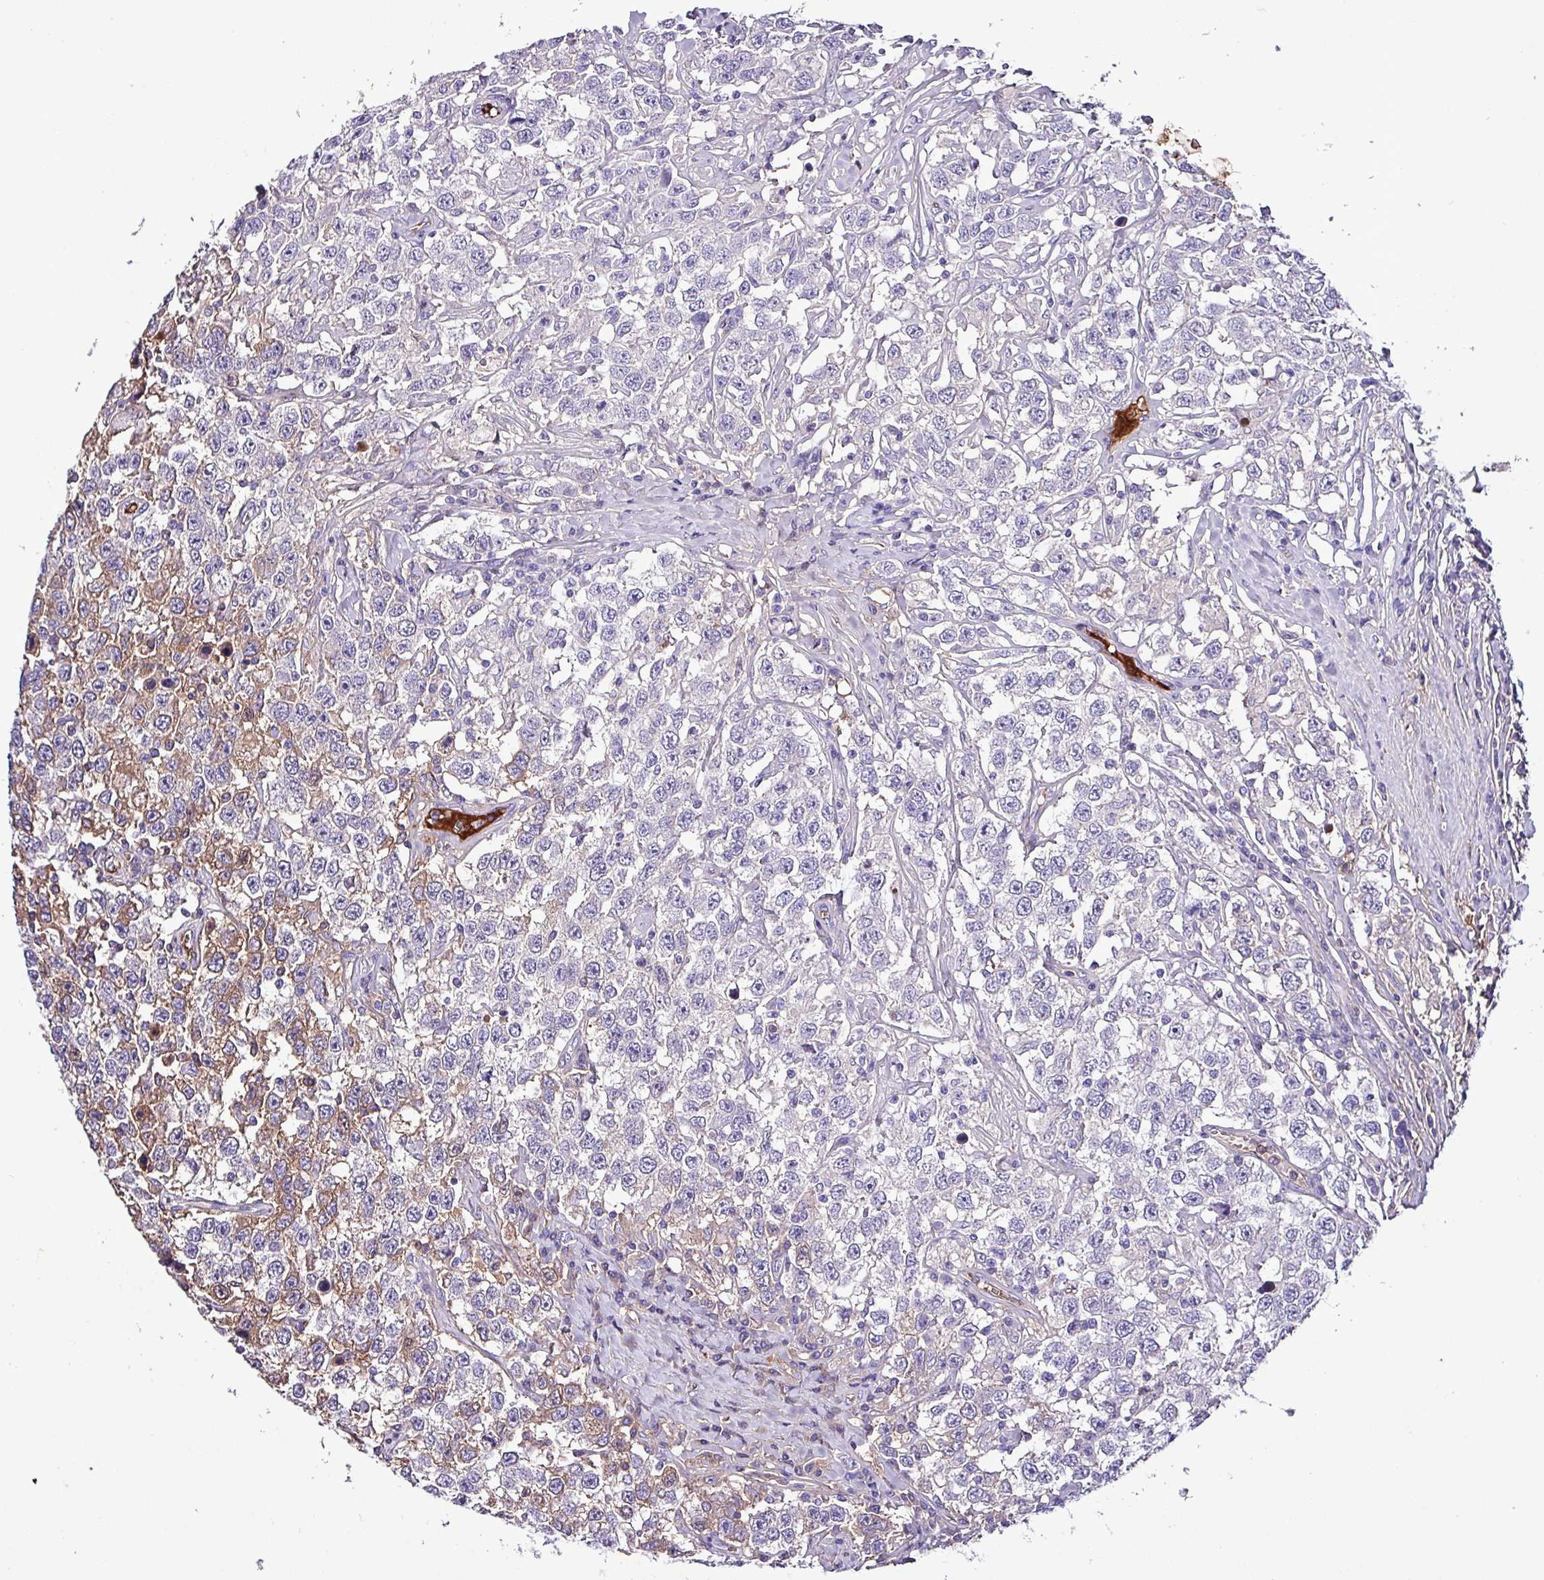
{"staining": {"intensity": "weak", "quantity": "<25%", "location": "cytoplasmic/membranous"}, "tissue": "testis cancer", "cell_type": "Tumor cells", "image_type": "cancer", "snomed": [{"axis": "morphology", "description": "Seminoma, NOS"}, {"axis": "topography", "description": "Testis"}], "caption": "The micrograph exhibits no staining of tumor cells in testis seminoma. (Stains: DAB (3,3'-diaminobenzidine) immunohistochemistry with hematoxylin counter stain, Microscopy: brightfield microscopy at high magnification).", "gene": "HP", "patient": {"sex": "male", "age": 41}}